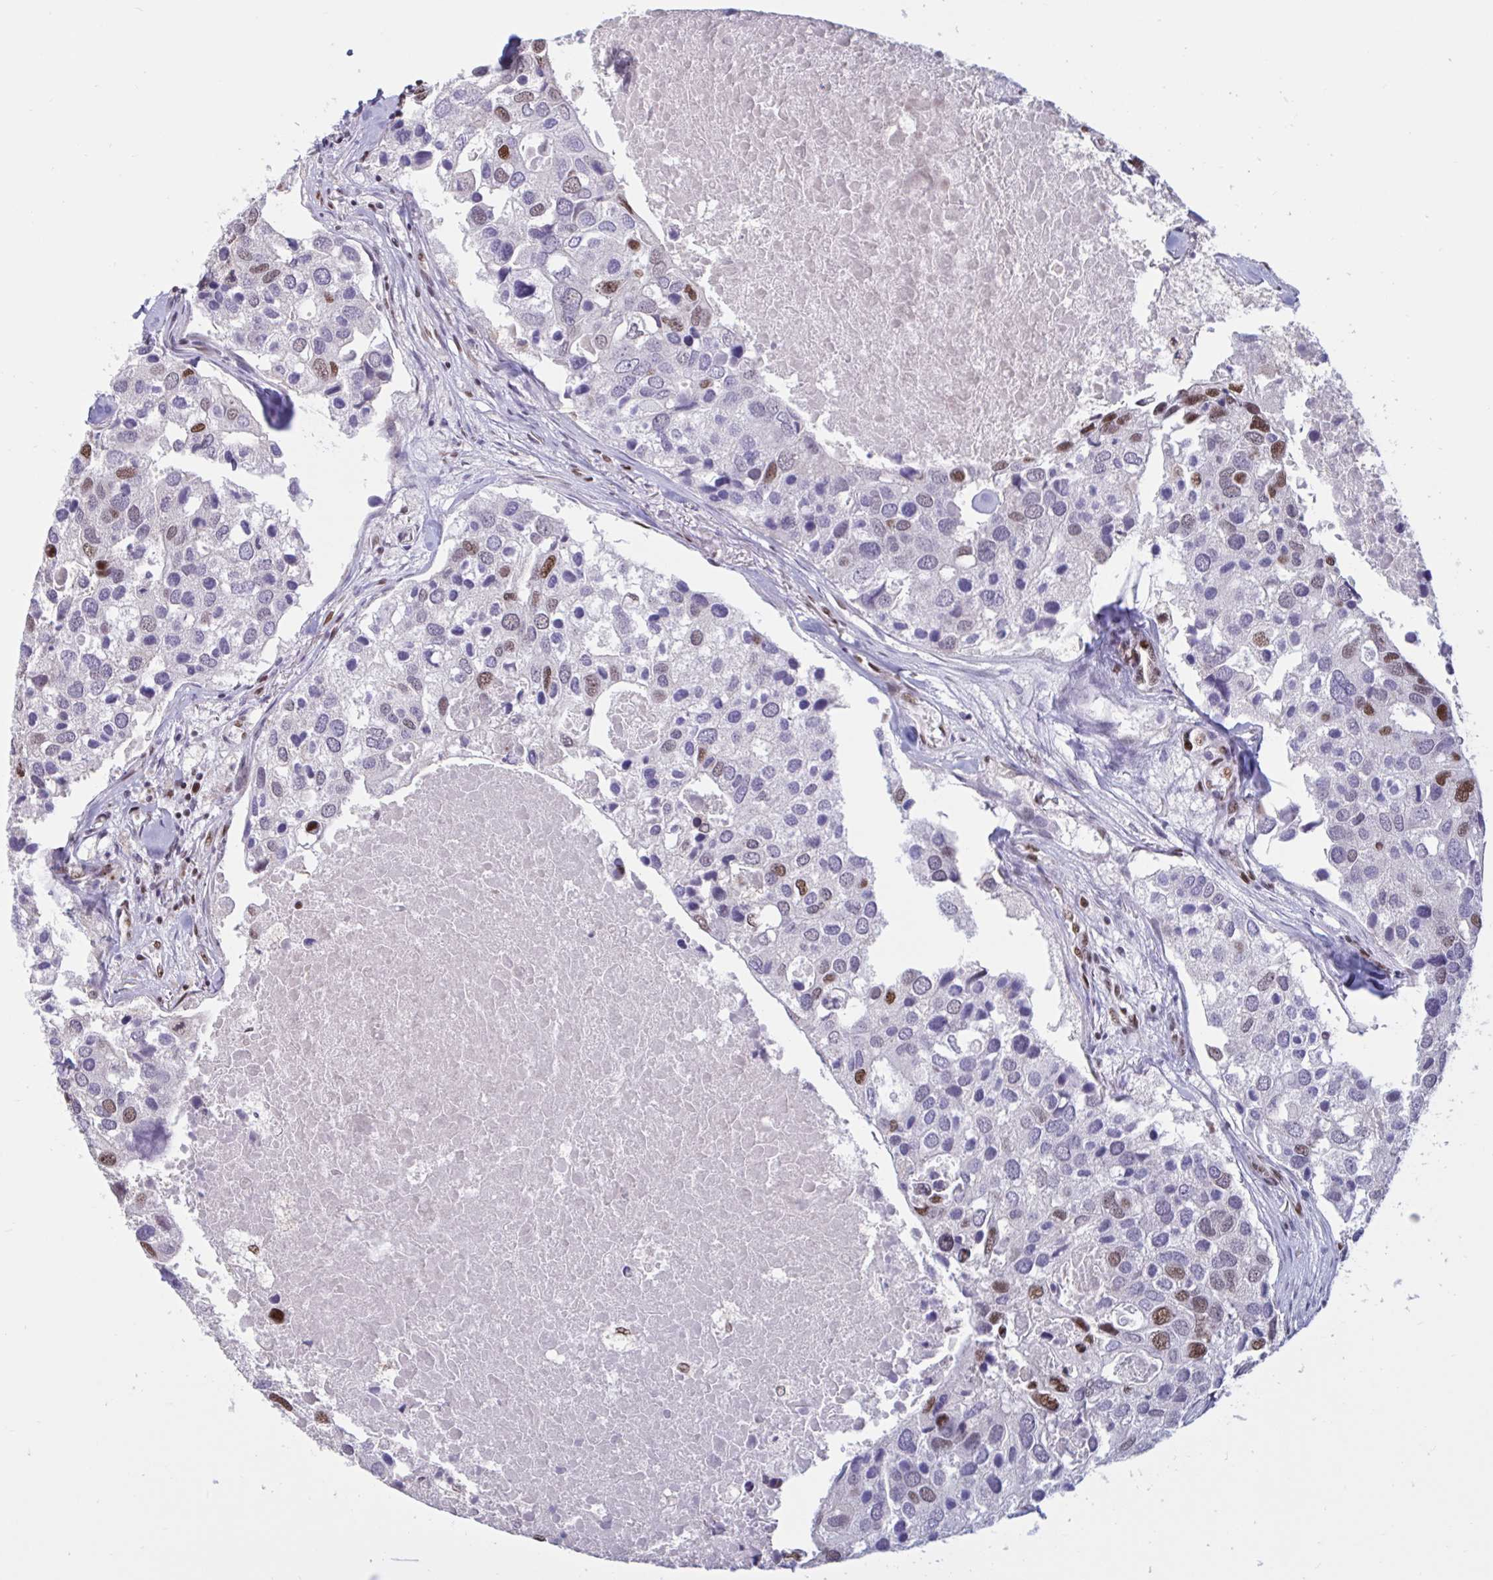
{"staining": {"intensity": "moderate", "quantity": "<25%", "location": "nuclear"}, "tissue": "breast cancer", "cell_type": "Tumor cells", "image_type": "cancer", "snomed": [{"axis": "morphology", "description": "Duct carcinoma"}, {"axis": "topography", "description": "Breast"}], "caption": "Protein expression analysis of intraductal carcinoma (breast) displays moderate nuclear expression in approximately <25% of tumor cells. The protein is shown in brown color, while the nuclei are stained blue.", "gene": "CBFA2T2", "patient": {"sex": "female", "age": 83}}